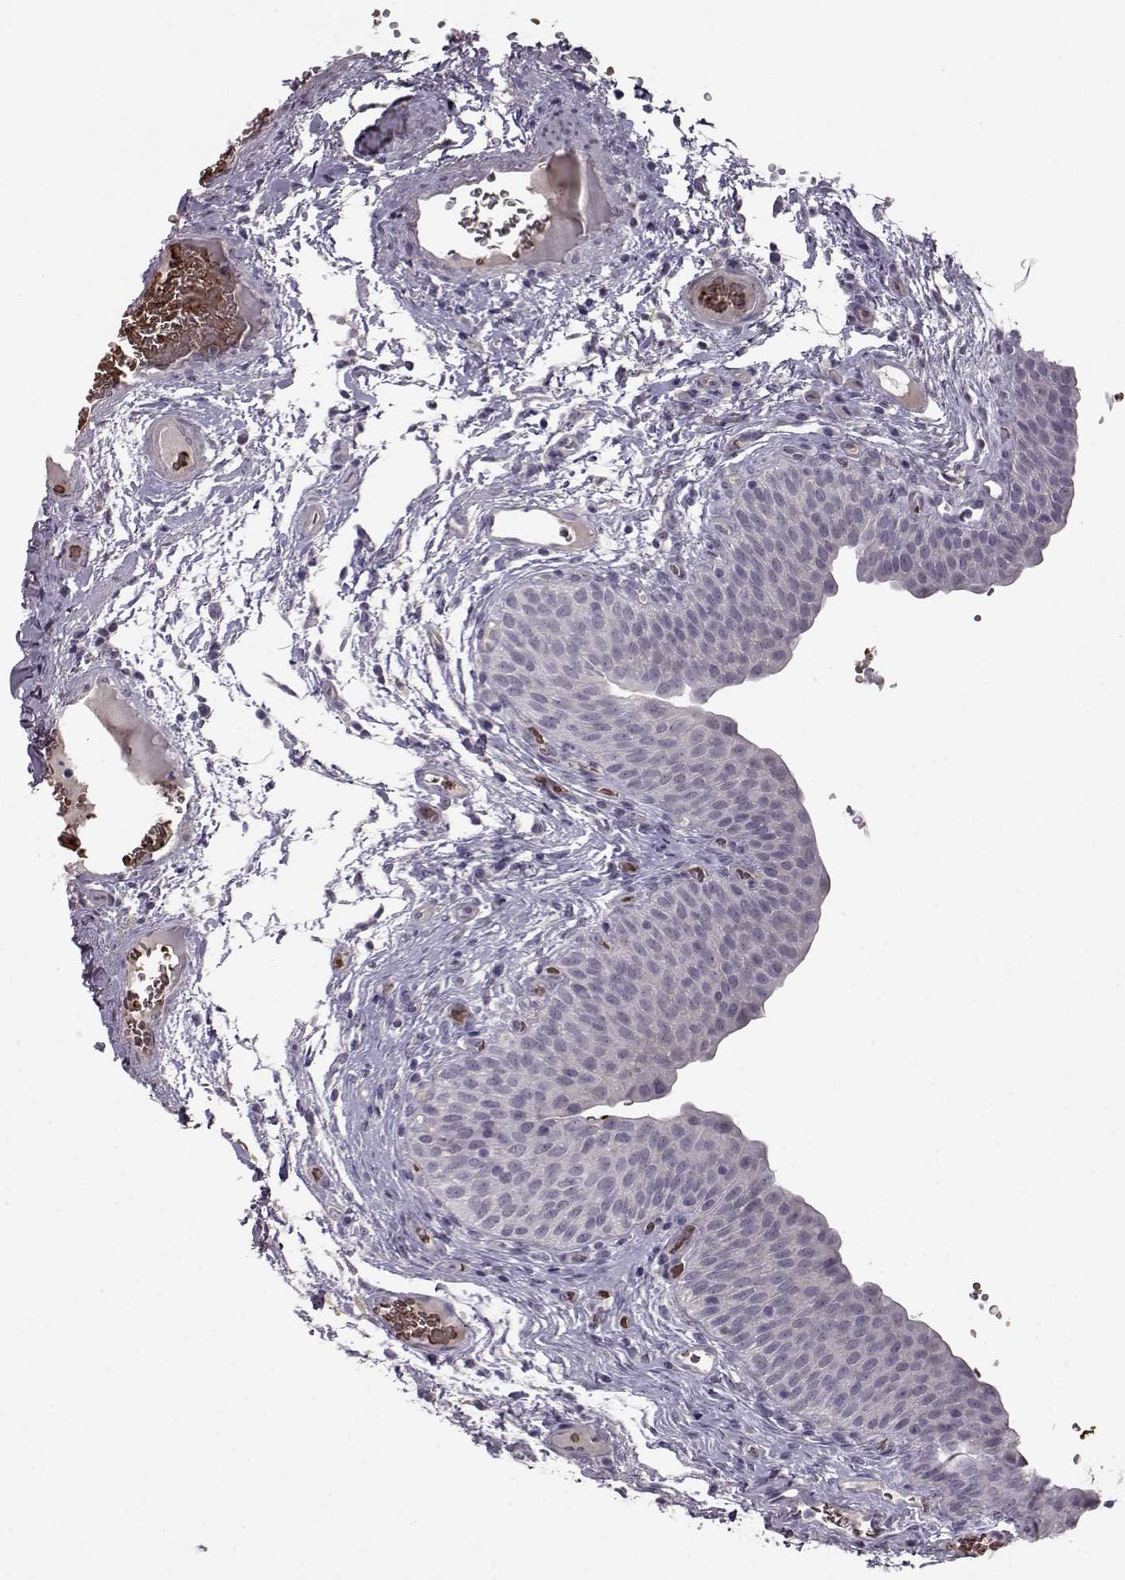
{"staining": {"intensity": "negative", "quantity": "none", "location": "none"}, "tissue": "urinary bladder", "cell_type": "Urothelial cells", "image_type": "normal", "snomed": [{"axis": "morphology", "description": "Normal tissue, NOS"}, {"axis": "topography", "description": "Urinary bladder"}], "caption": "Immunohistochemistry image of benign urinary bladder: urinary bladder stained with DAB (3,3'-diaminobenzidine) displays no significant protein expression in urothelial cells. Brightfield microscopy of immunohistochemistry stained with DAB (3,3'-diaminobenzidine) (brown) and hematoxylin (blue), captured at high magnification.", "gene": "PROP1", "patient": {"sex": "male", "age": 66}}